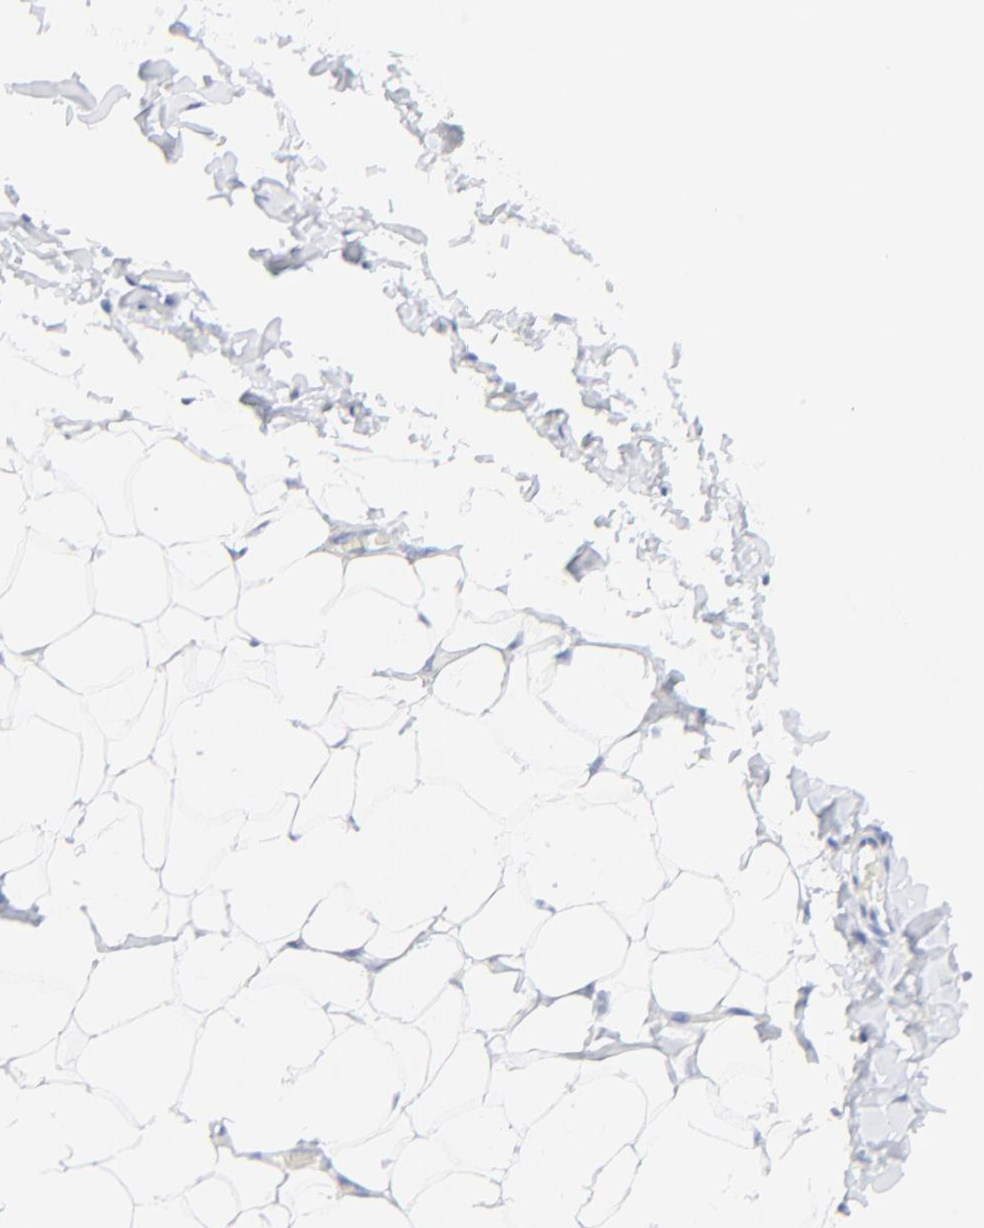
{"staining": {"intensity": "negative", "quantity": "none", "location": "none"}, "tissue": "adipose tissue", "cell_type": "Adipocytes", "image_type": "normal", "snomed": [{"axis": "morphology", "description": "Normal tissue, NOS"}, {"axis": "topography", "description": "Soft tissue"}], "caption": "Adipocytes show no significant protein positivity in benign adipose tissue. (Stains: DAB (3,3'-diaminobenzidine) IHC with hematoxylin counter stain, Microscopy: brightfield microscopy at high magnification).", "gene": "SULT4A1", "patient": {"sex": "male", "age": 26}}